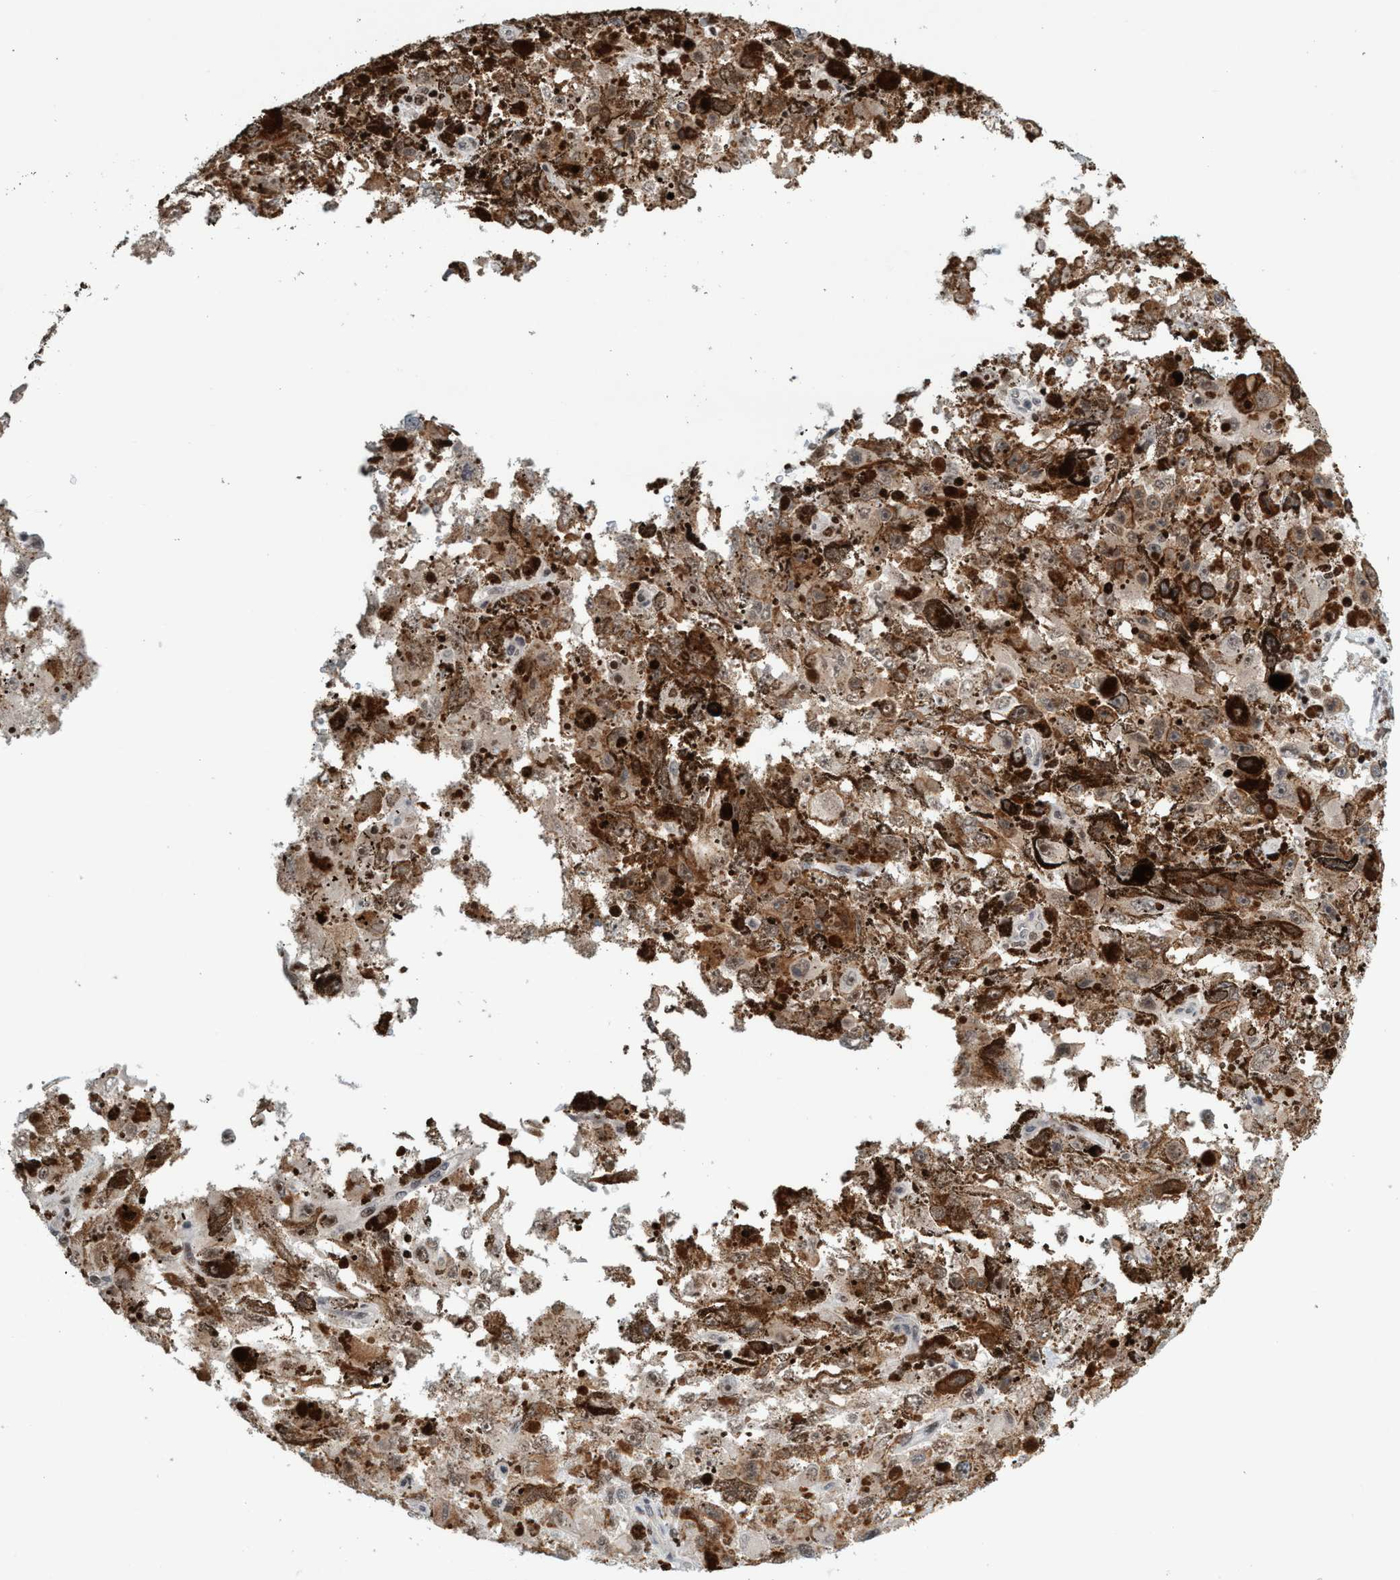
{"staining": {"intensity": "moderate", "quantity": ">75%", "location": "nuclear"}, "tissue": "melanoma", "cell_type": "Tumor cells", "image_type": "cancer", "snomed": [{"axis": "morphology", "description": "Malignant melanoma, NOS"}, {"axis": "topography", "description": "Skin"}], "caption": "Immunohistochemistry (IHC) photomicrograph of neoplastic tissue: melanoma stained using immunohistochemistry shows medium levels of moderate protein expression localized specifically in the nuclear of tumor cells, appearing as a nuclear brown color.", "gene": "SMCR8", "patient": {"sex": "female", "age": 104}}